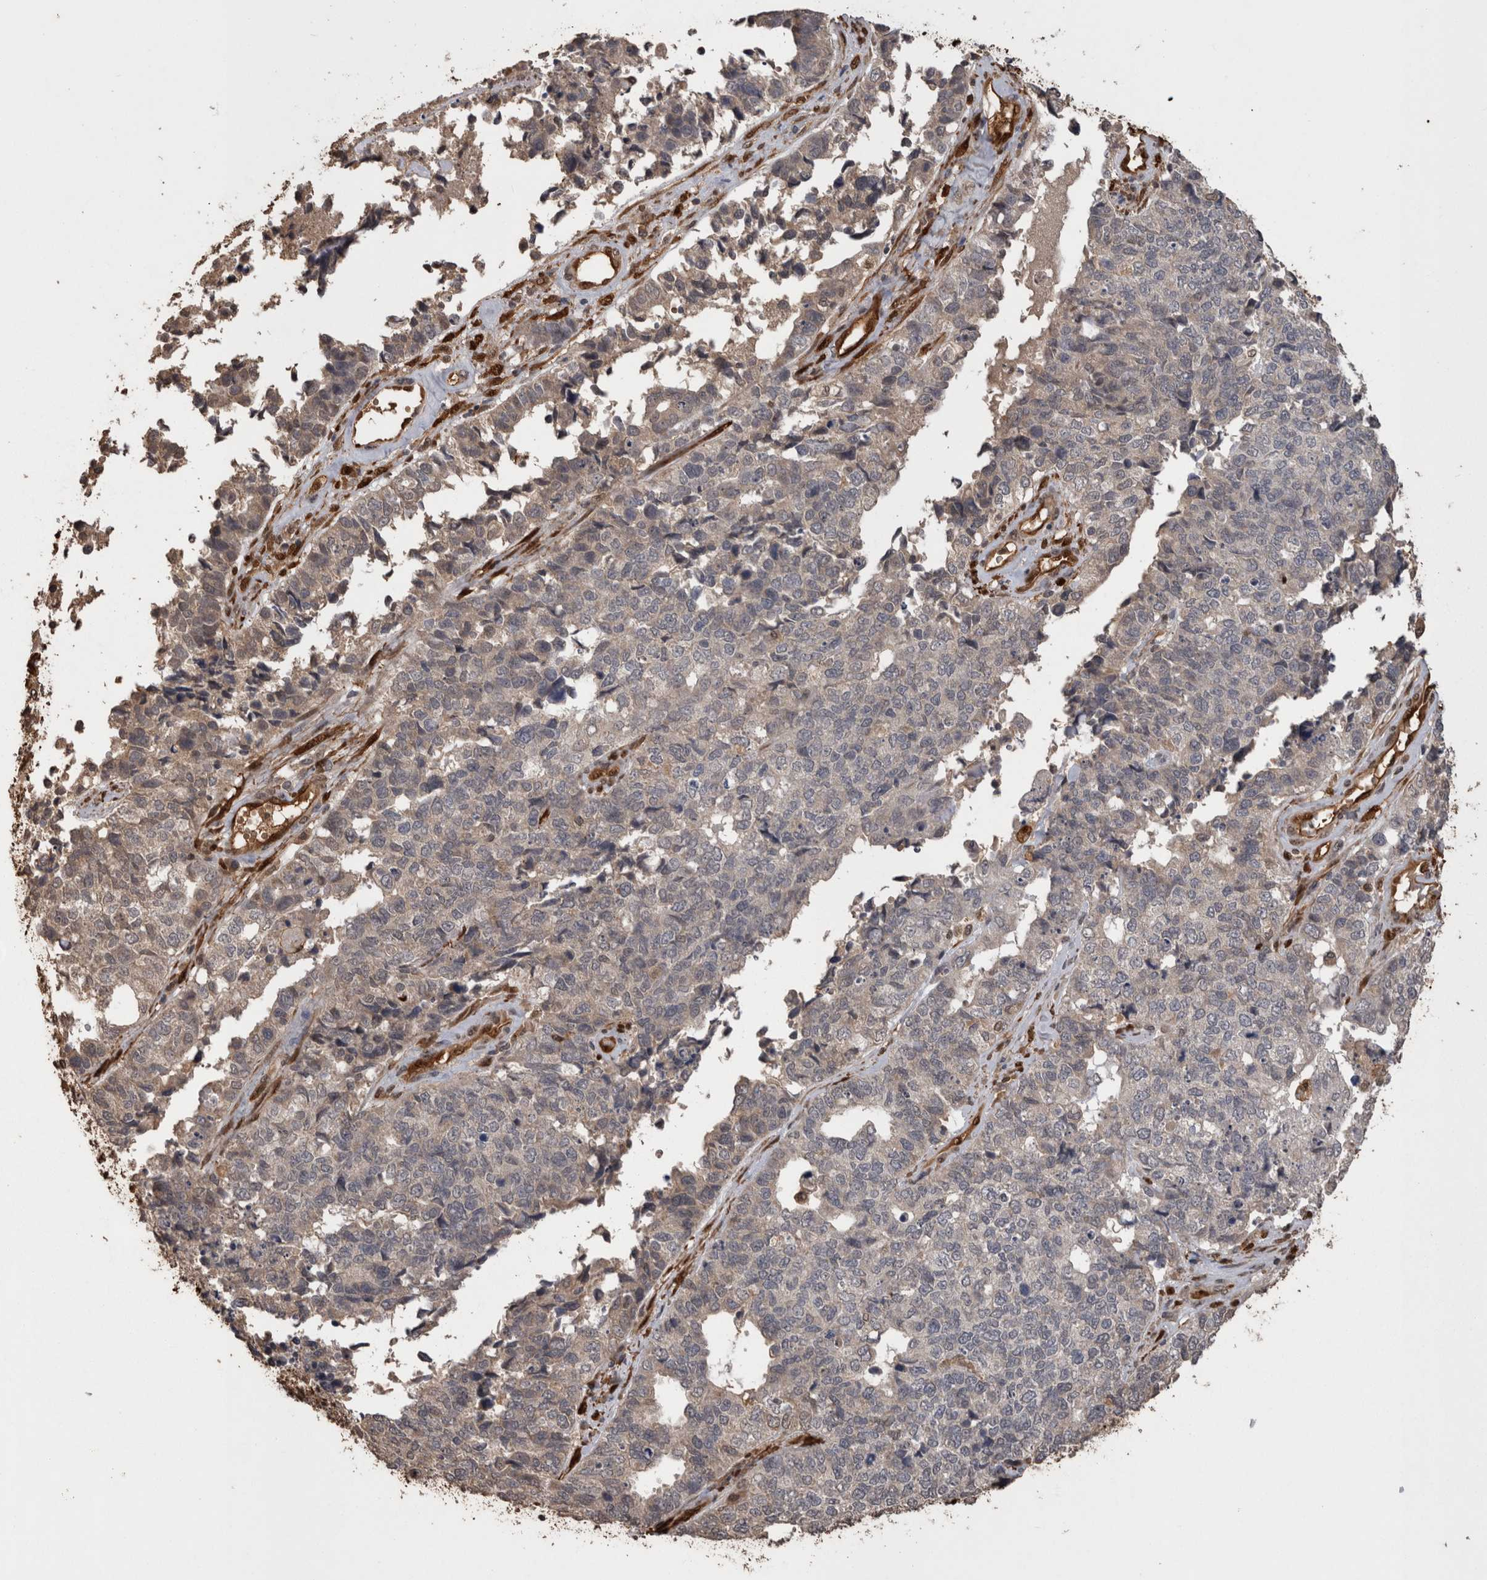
{"staining": {"intensity": "weak", "quantity": "<25%", "location": "nuclear"}, "tissue": "cervical cancer", "cell_type": "Tumor cells", "image_type": "cancer", "snomed": [{"axis": "morphology", "description": "Squamous cell carcinoma, NOS"}, {"axis": "topography", "description": "Cervix"}], "caption": "Immunohistochemical staining of cervical cancer exhibits no significant expression in tumor cells. (Immunohistochemistry, brightfield microscopy, high magnification).", "gene": "LXN", "patient": {"sex": "female", "age": 63}}